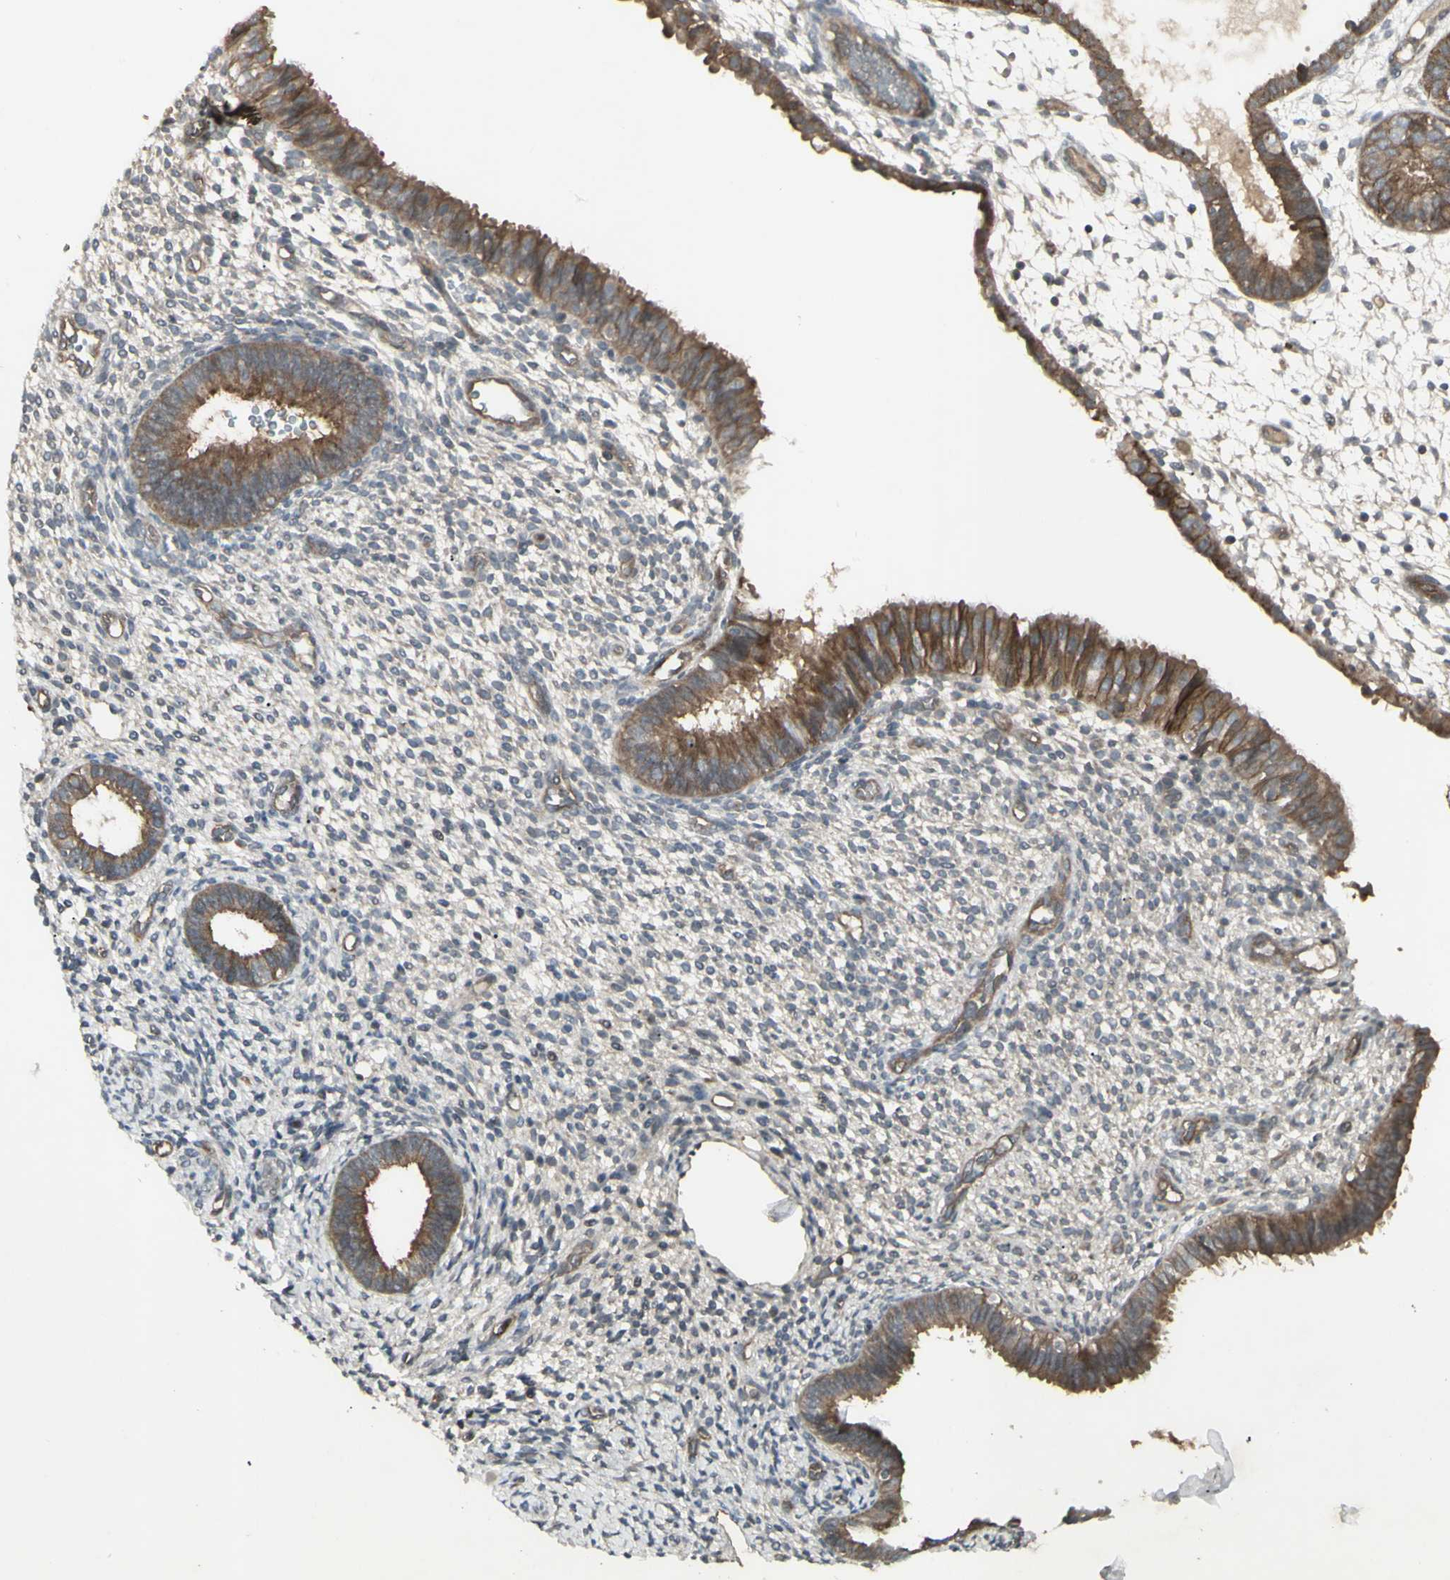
{"staining": {"intensity": "negative", "quantity": "none", "location": "none"}, "tissue": "endometrium", "cell_type": "Cells in endometrial stroma", "image_type": "normal", "snomed": [{"axis": "morphology", "description": "Normal tissue, NOS"}, {"axis": "topography", "description": "Endometrium"}], "caption": "This is an immunohistochemistry (IHC) image of unremarkable human endometrium. There is no positivity in cells in endometrial stroma.", "gene": "JAG1", "patient": {"sex": "female", "age": 61}}